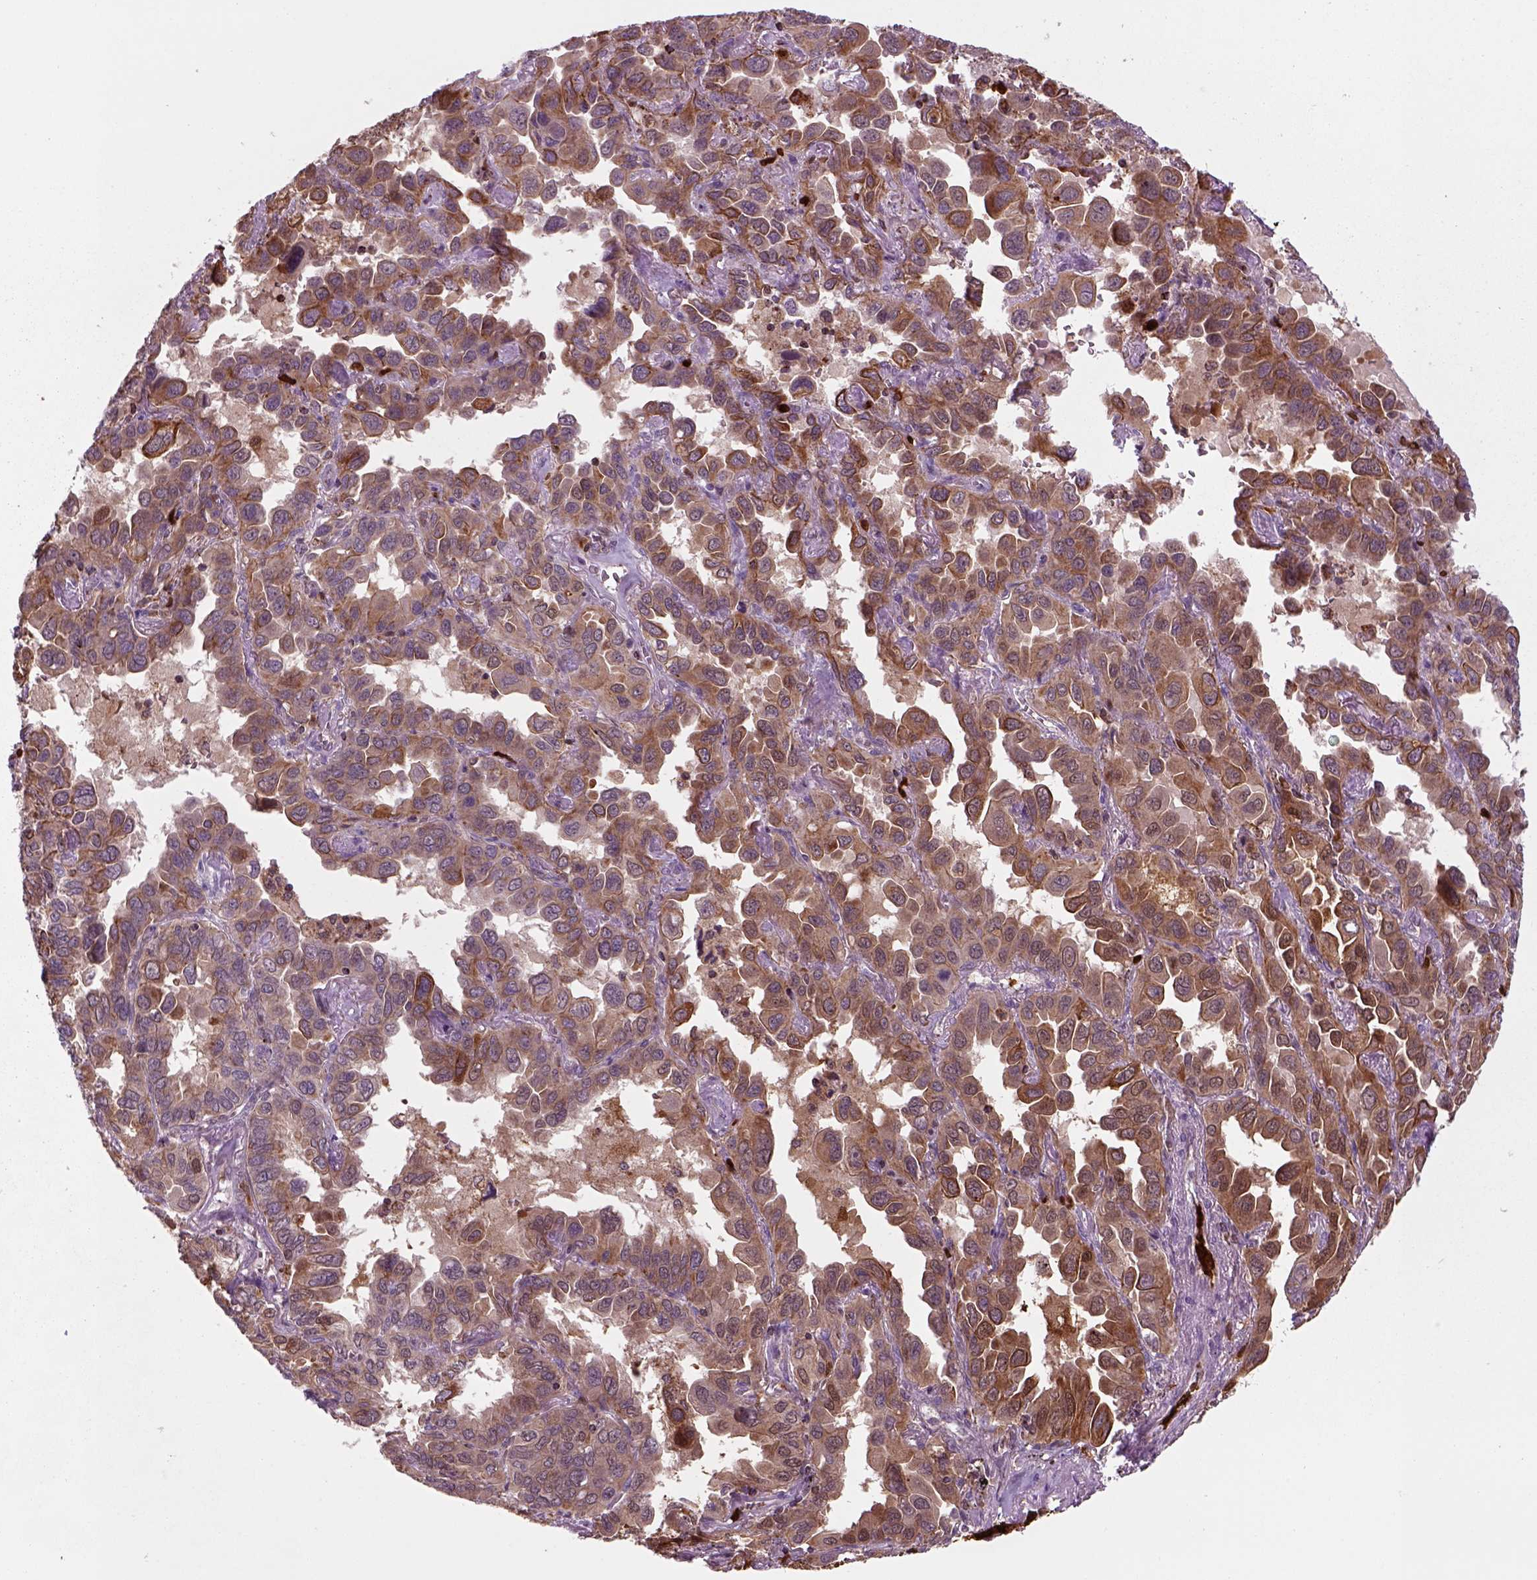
{"staining": {"intensity": "moderate", "quantity": ">75%", "location": "cytoplasmic/membranous"}, "tissue": "lung cancer", "cell_type": "Tumor cells", "image_type": "cancer", "snomed": [{"axis": "morphology", "description": "Adenocarcinoma, NOS"}, {"axis": "topography", "description": "Lung"}], "caption": "Tumor cells display medium levels of moderate cytoplasmic/membranous expression in about >75% of cells in lung adenocarcinoma.", "gene": "NUDT16L1", "patient": {"sex": "male", "age": 64}}